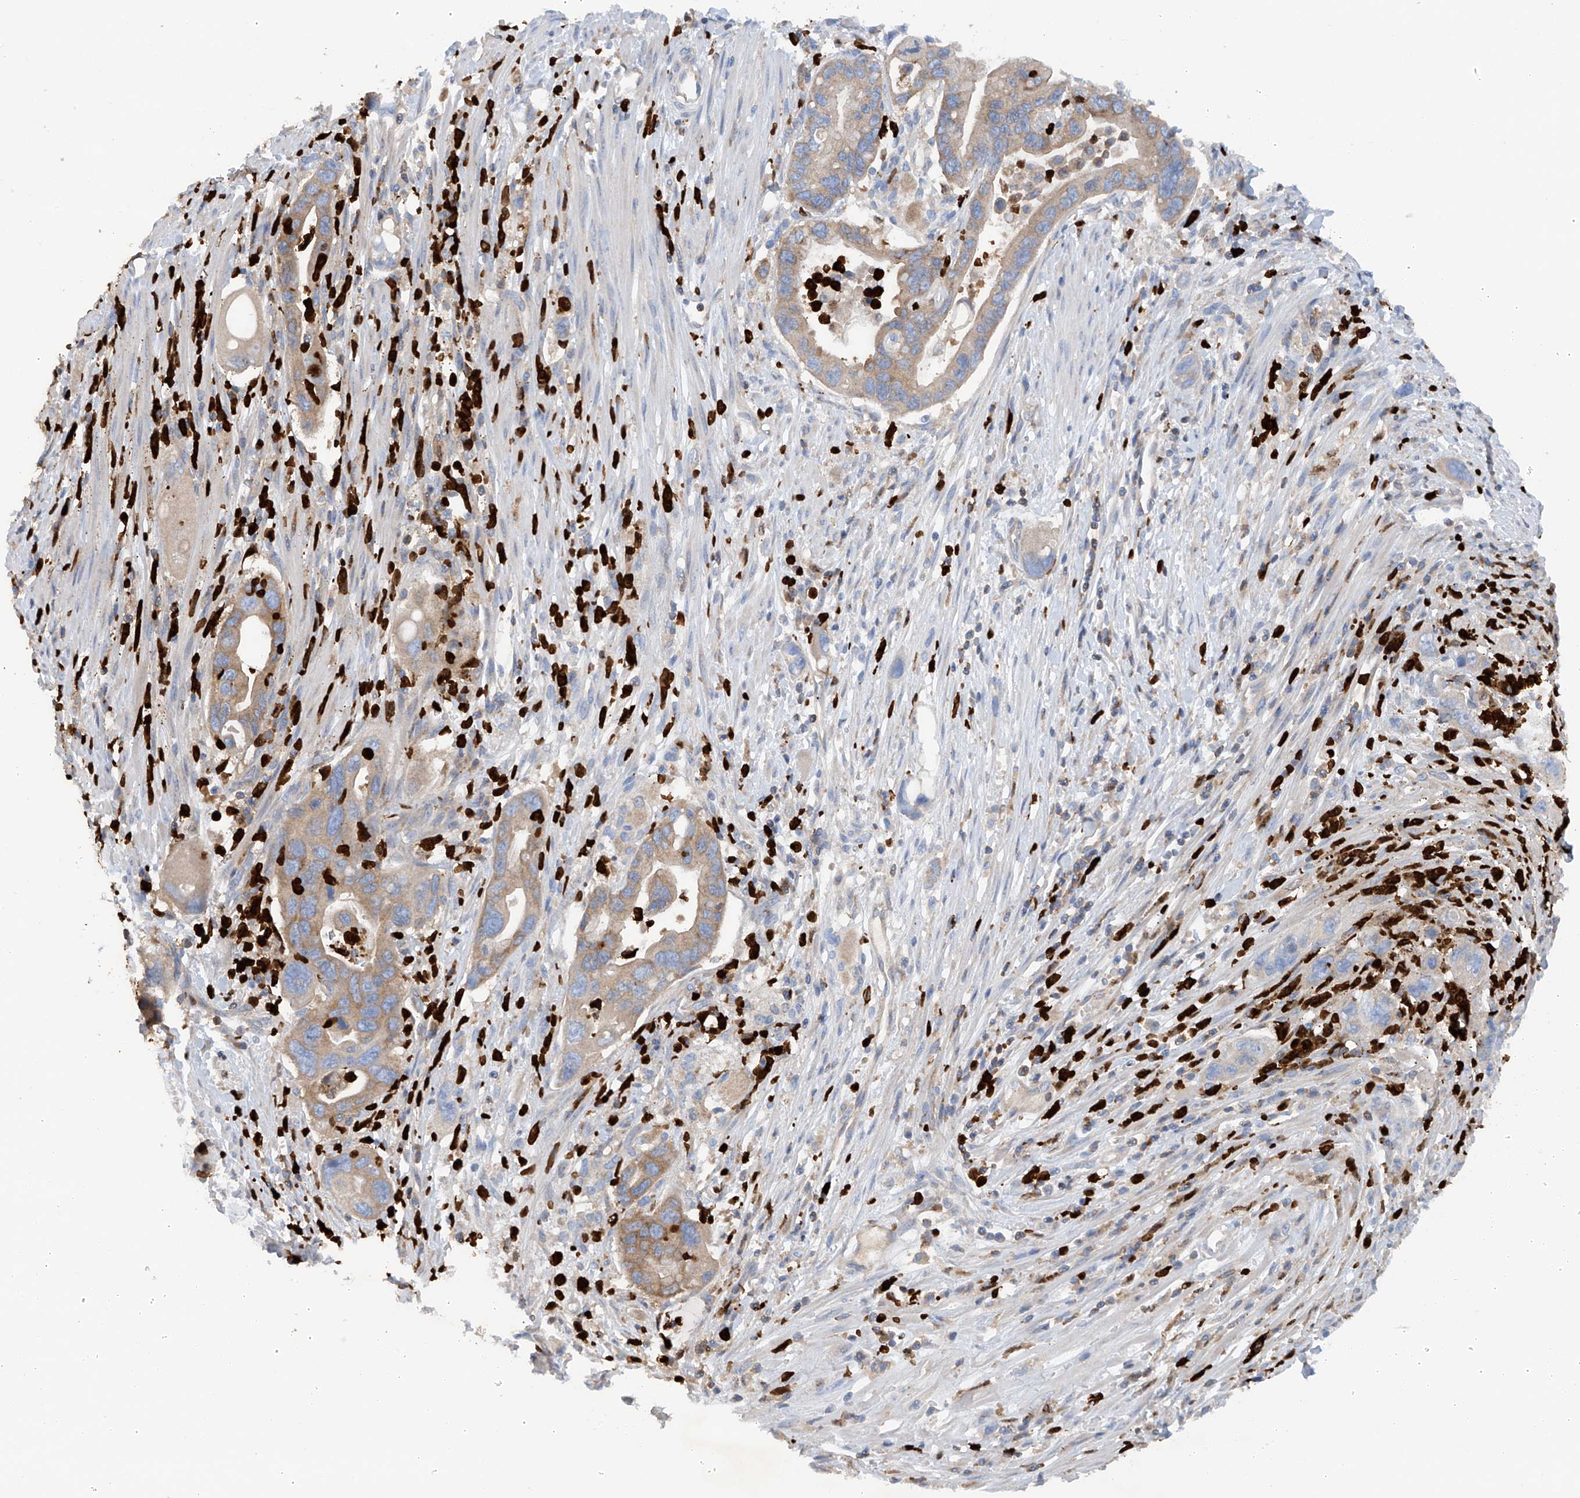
{"staining": {"intensity": "moderate", "quantity": ">75%", "location": "cytoplasmic/membranous"}, "tissue": "pancreatic cancer", "cell_type": "Tumor cells", "image_type": "cancer", "snomed": [{"axis": "morphology", "description": "Adenocarcinoma, NOS"}, {"axis": "topography", "description": "Pancreas"}], "caption": "Pancreatic cancer stained with a protein marker exhibits moderate staining in tumor cells.", "gene": "PHACTR2", "patient": {"sex": "female", "age": 71}}